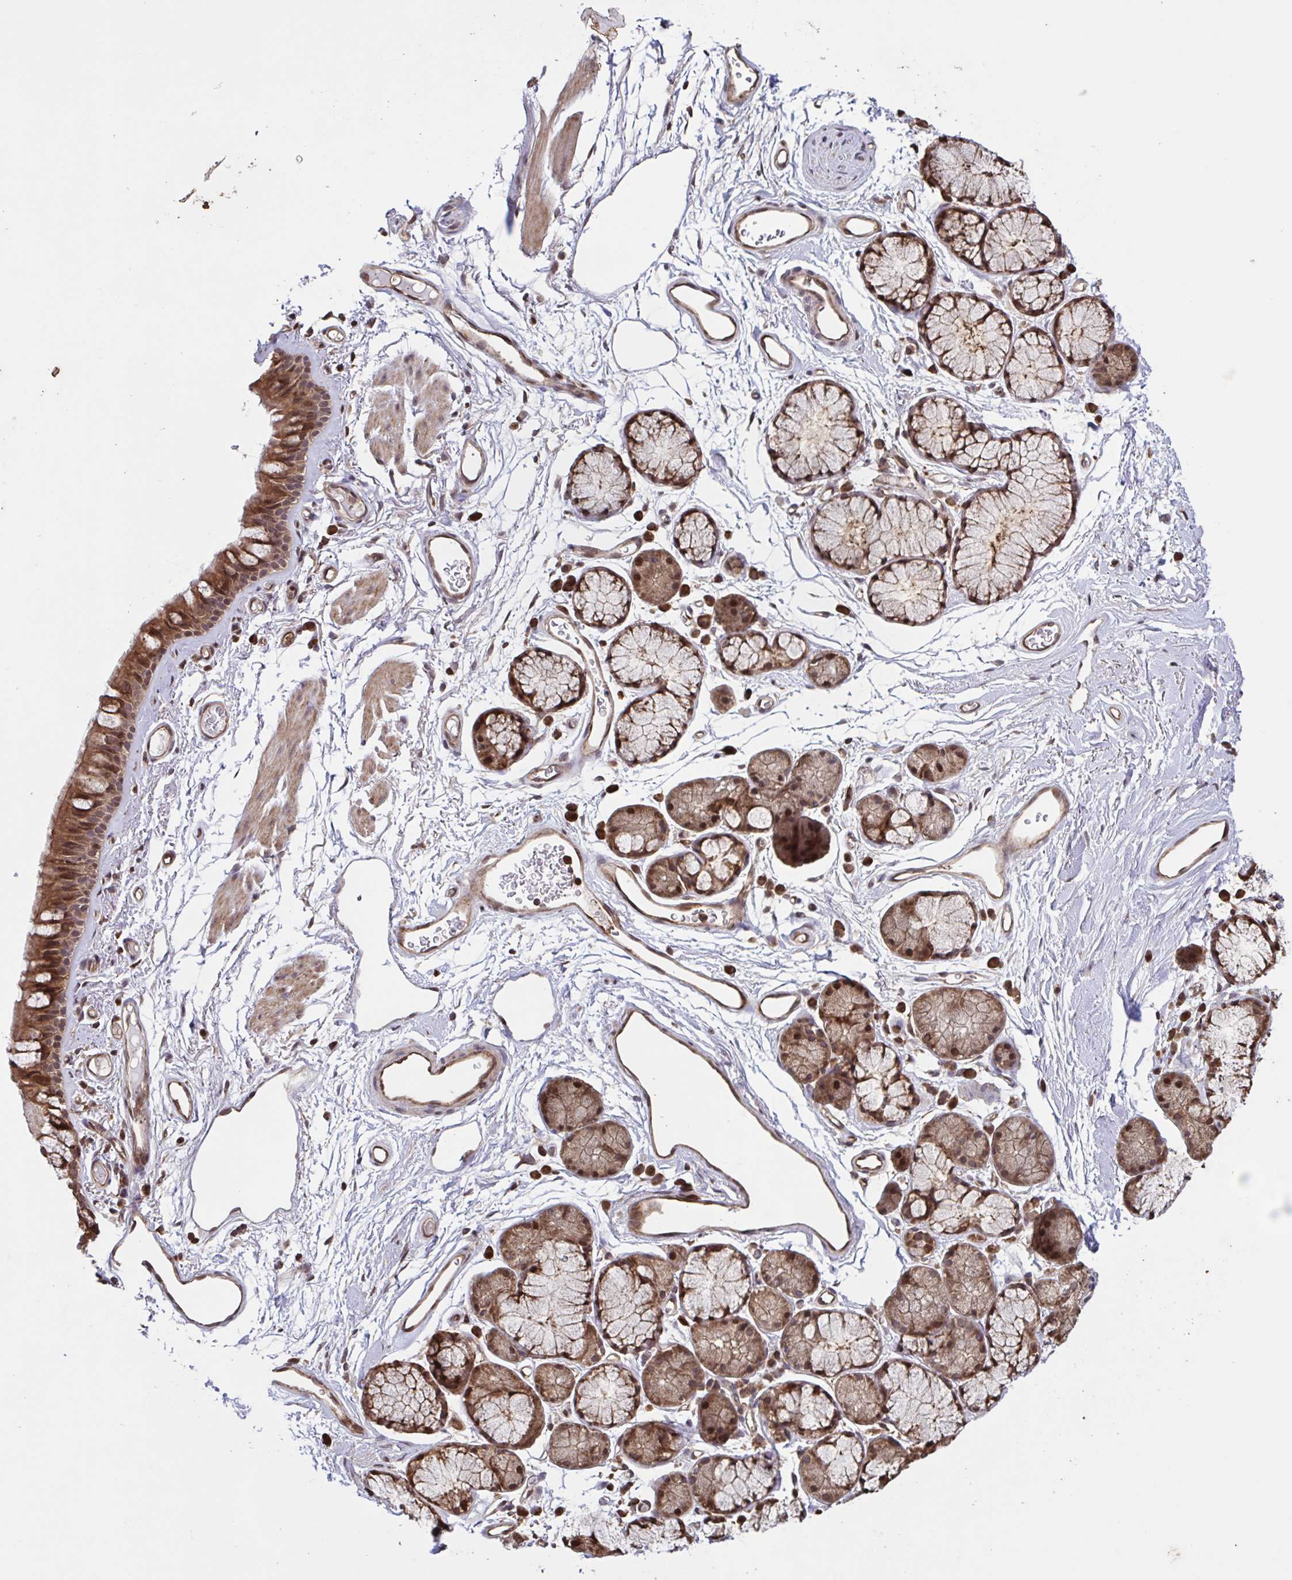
{"staining": {"intensity": "moderate", "quantity": ">75%", "location": "cytoplasmic/membranous"}, "tissue": "bronchus", "cell_type": "Respiratory epithelial cells", "image_type": "normal", "snomed": [{"axis": "morphology", "description": "Normal tissue, NOS"}, {"axis": "topography", "description": "Cartilage tissue"}, {"axis": "topography", "description": "Bronchus"}], "caption": "A brown stain shows moderate cytoplasmic/membranous staining of a protein in respiratory epithelial cells of unremarkable bronchus. The protein is shown in brown color, while the nuclei are stained blue.", "gene": "SEC63", "patient": {"sex": "female", "age": 79}}